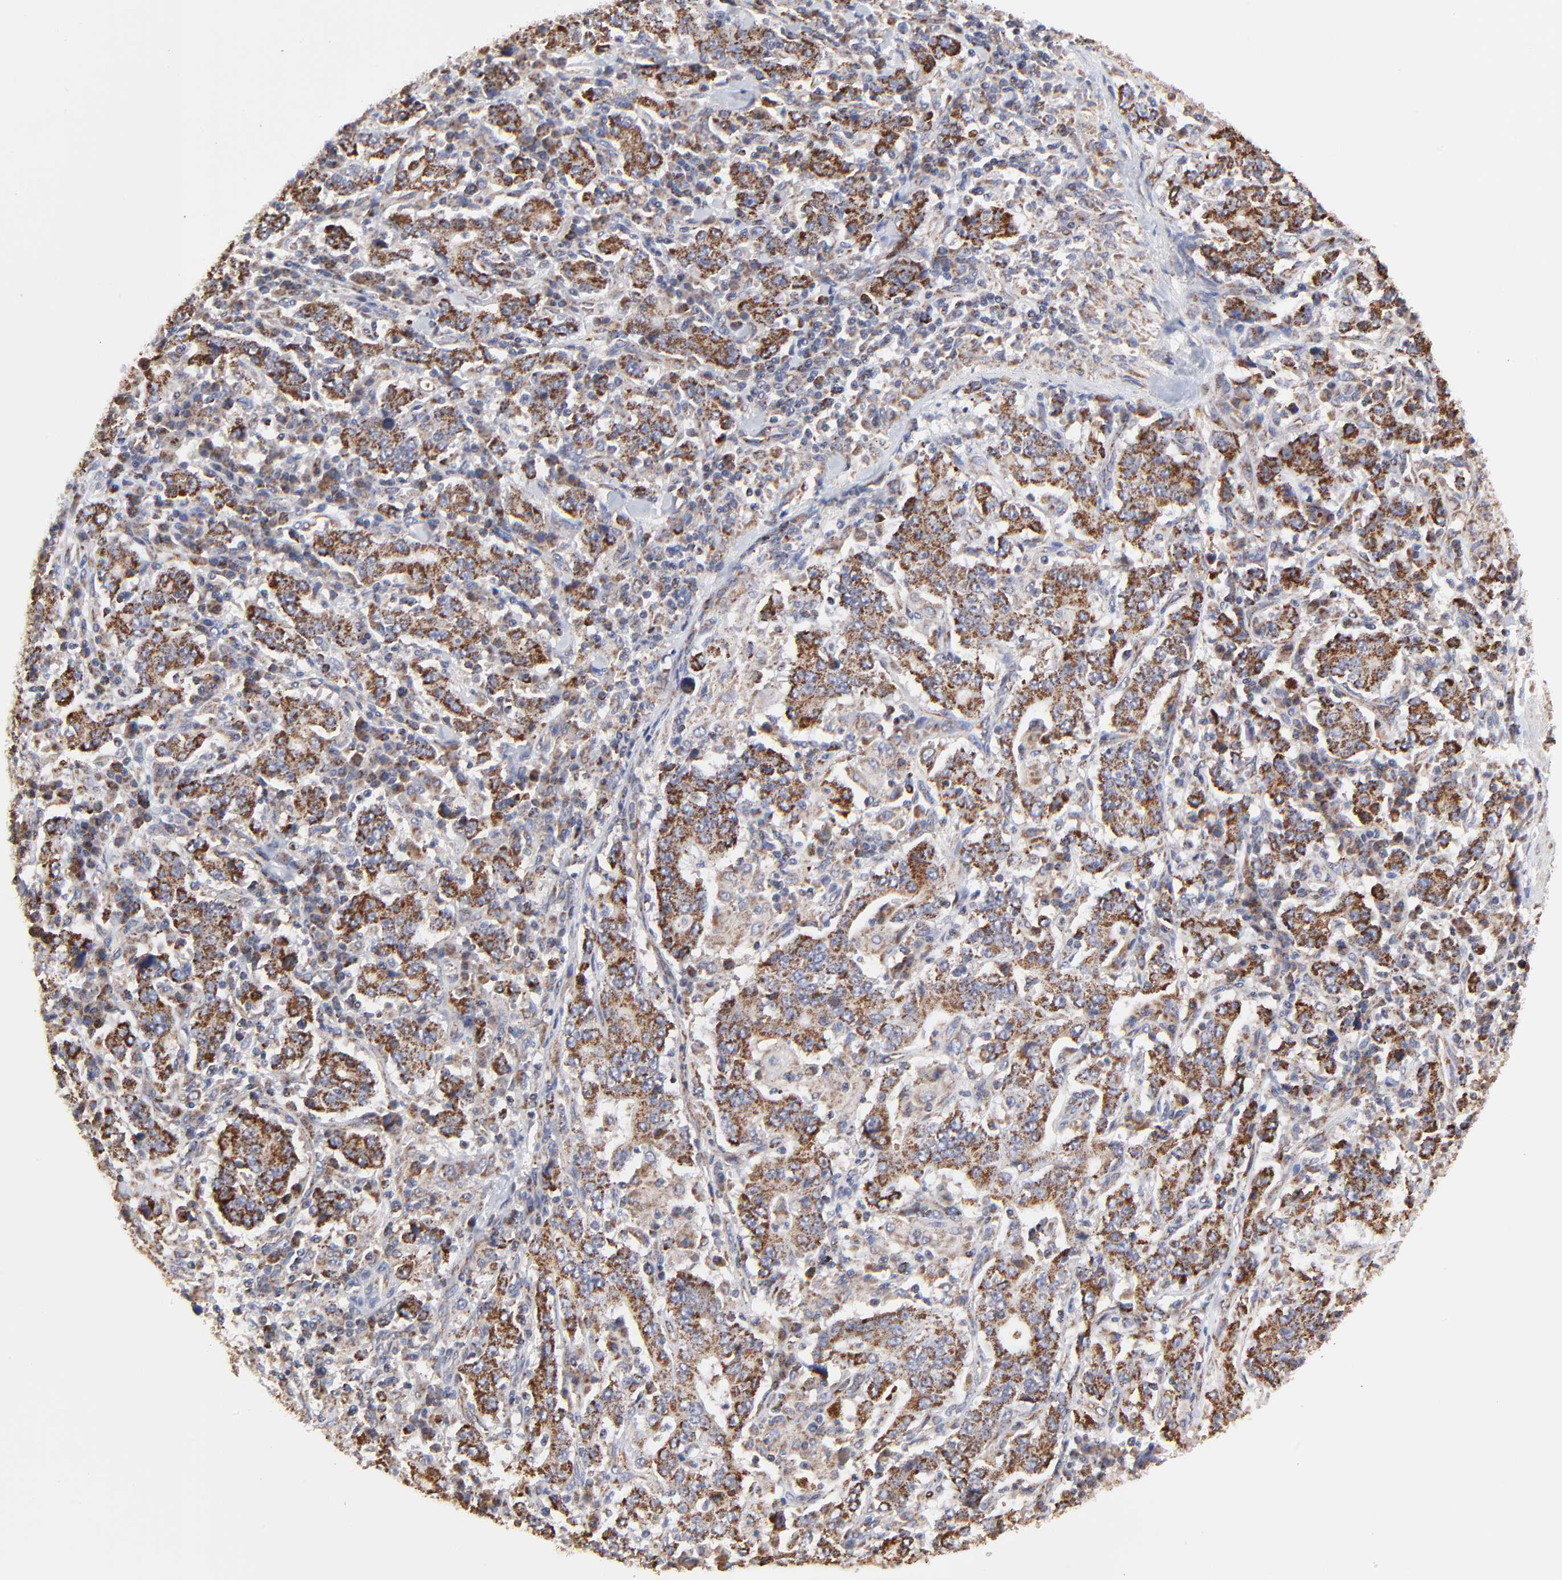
{"staining": {"intensity": "strong", "quantity": ">75%", "location": "cytoplasmic/membranous"}, "tissue": "stomach cancer", "cell_type": "Tumor cells", "image_type": "cancer", "snomed": [{"axis": "morphology", "description": "Normal tissue, NOS"}, {"axis": "morphology", "description": "Adenocarcinoma, NOS"}, {"axis": "topography", "description": "Stomach, upper"}, {"axis": "topography", "description": "Stomach"}], "caption": "Tumor cells show high levels of strong cytoplasmic/membranous staining in about >75% of cells in adenocarcinoma (stomach).", "gene": "ZNF550", "patient": {"sex": "male", "age": 59}}